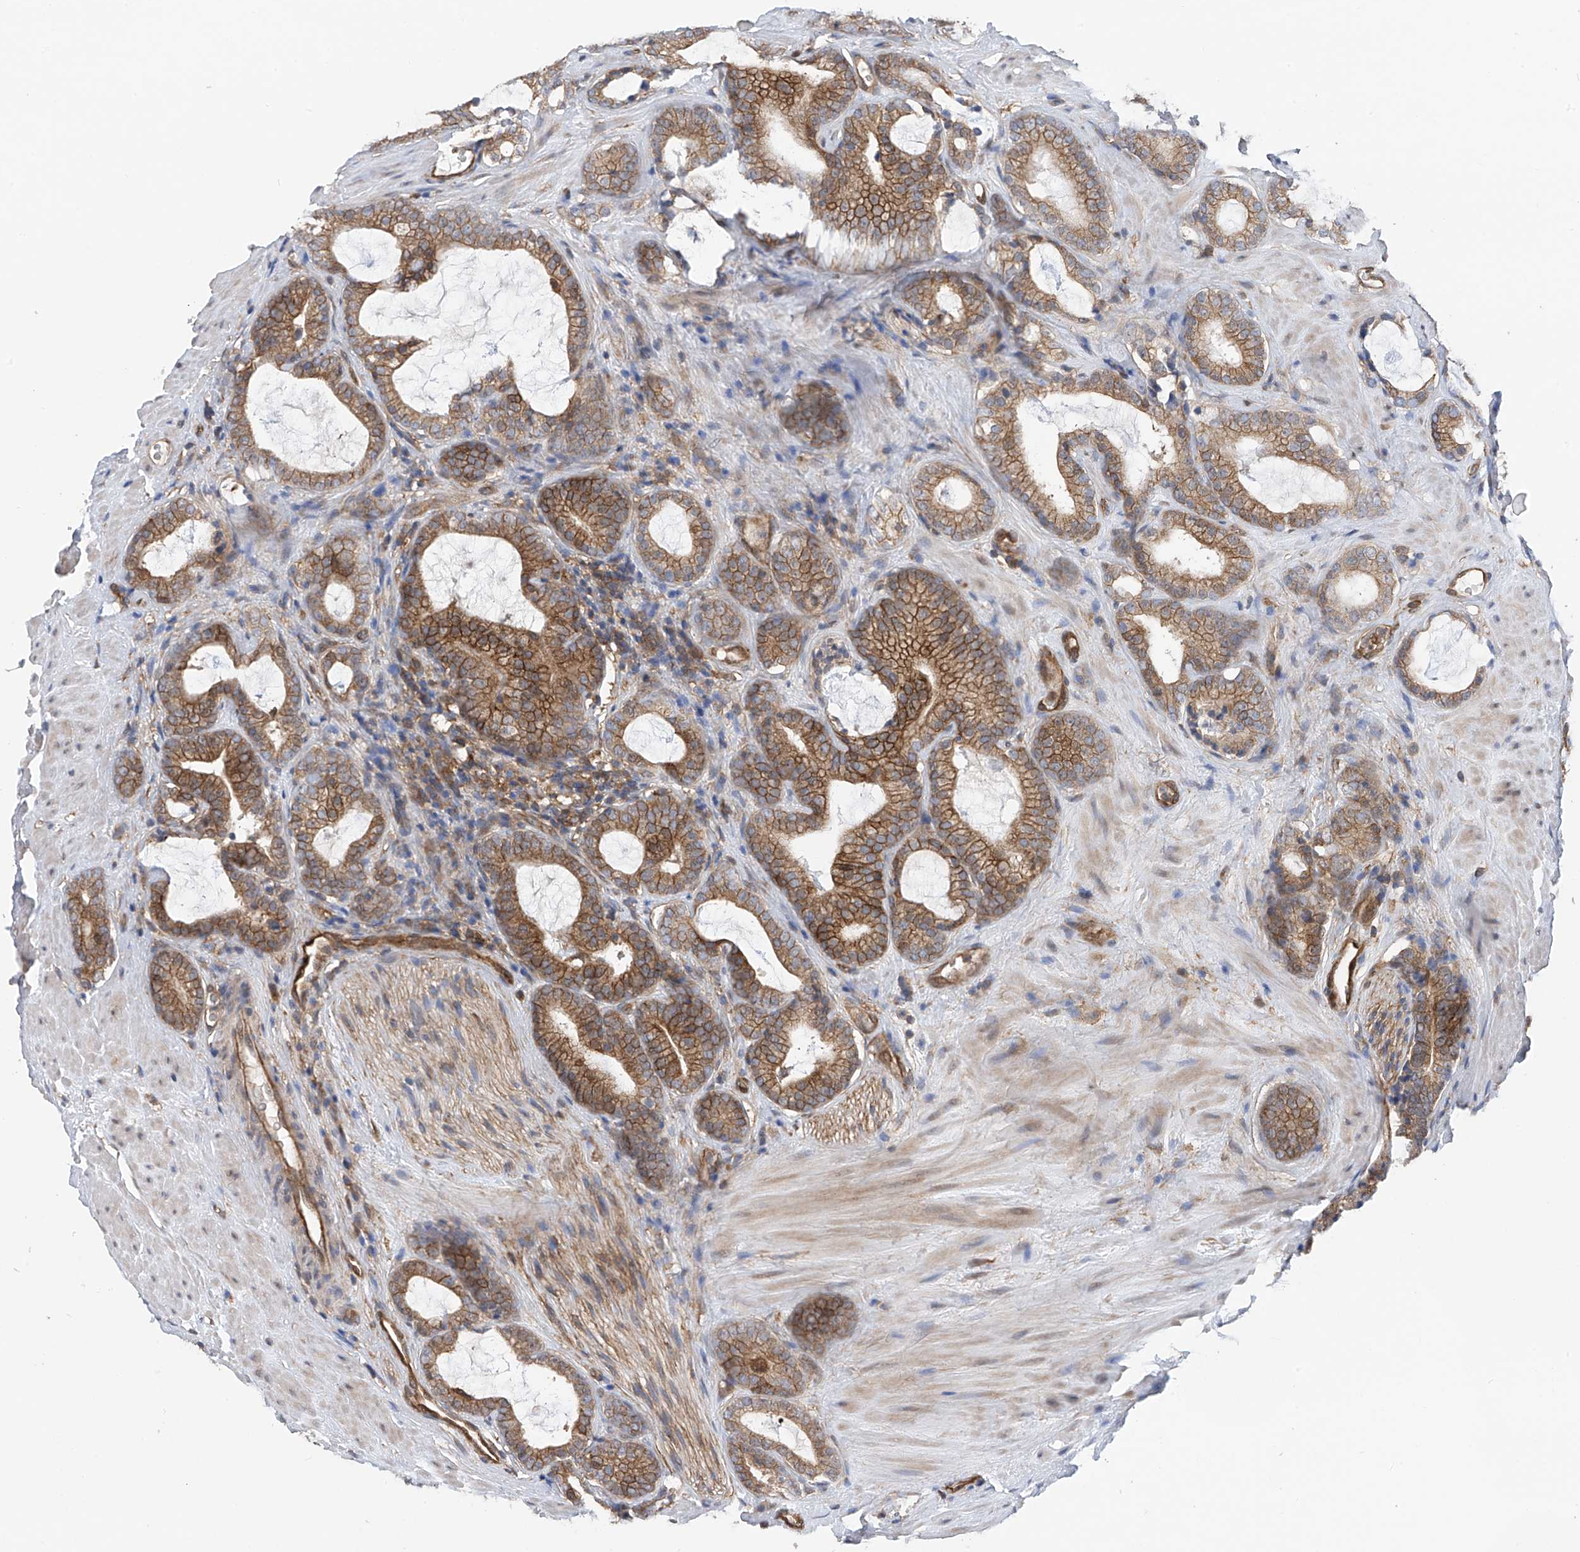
{"staining": {"intensity": "moderate", "quantity": ">75%", "location": "cytoplasmic/membranous"}, "tissue": "prostate cancer", "cell_type": "Tumor cells", "image_type": "cancer", "snomed": [{"axis": "morphology", "description": "Adenocarcinoma, High grade"}, {"axis": "topography", "description": "Prostate"}], "caption": "Protein staining of prostate high-grade adenocarcinoma tissue shows moderate cytoplasmic/membranous staining in about >75% of tumor cells.", "gene": "CHPF", "patient": {"sex": "male", "age": 63}}